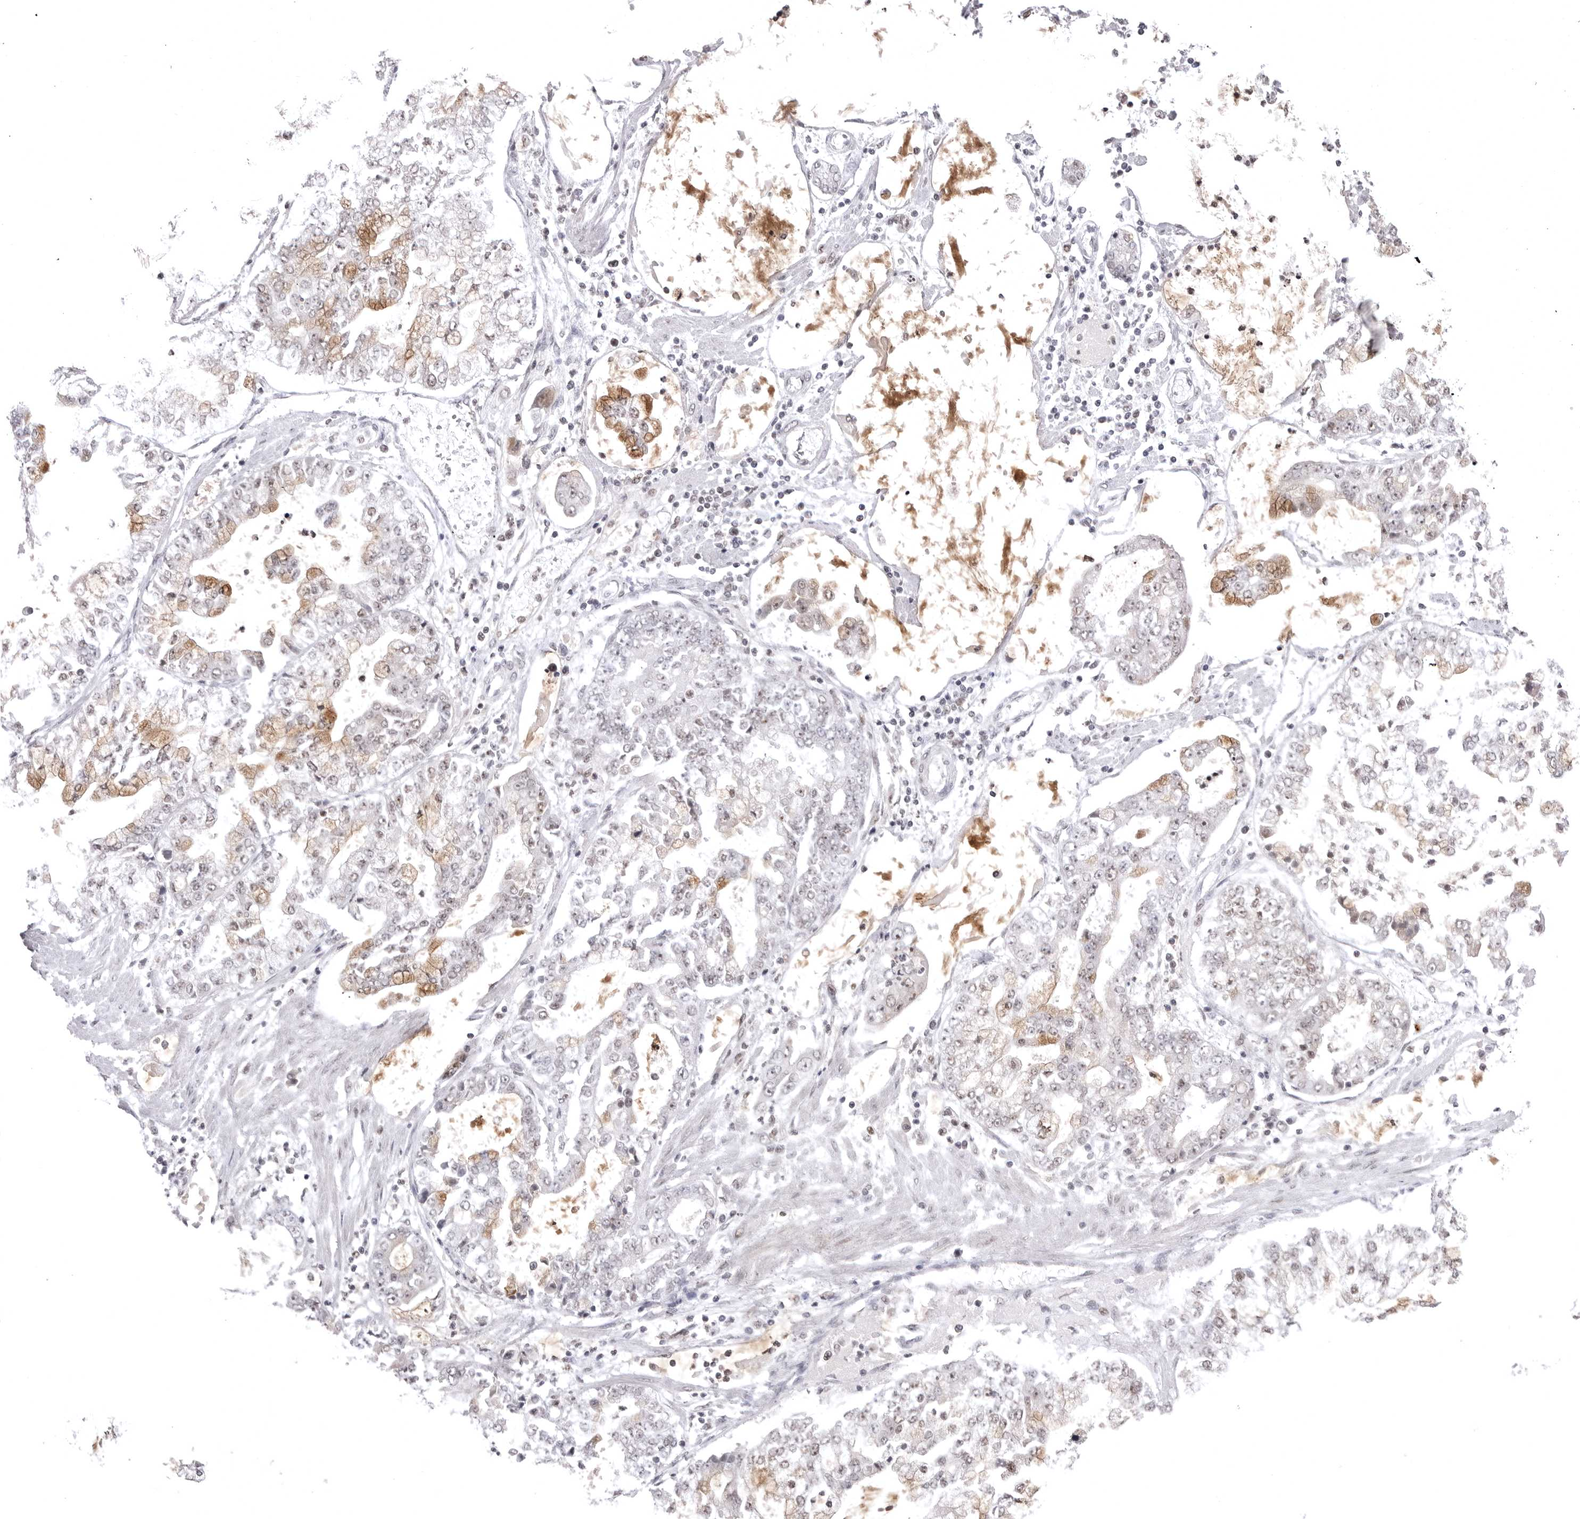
{"staining": {"intensity": "moderate", "quantity": "25%-75%", "location": "cytoplasmic/membranous"}, "tissue": "stomach cancer", "cell_type": "Tumor cells", "image_type": "cancer", "snomed": [{"axis": "morphology", "description": "Adenocarcinoma, NOS"}, {"axis": "topography", "description": "Stomach"}], "caption": "A photomicrograph showing moderate cytoplasmic/membranous staining in approximately 25%-75% of tumor cells in stomach cancer (adenocarcinoma), as visualized by brown immunohistochemical staining.", "gene": "PTK2B", "patient": {"sex": "male", "age": 76}}